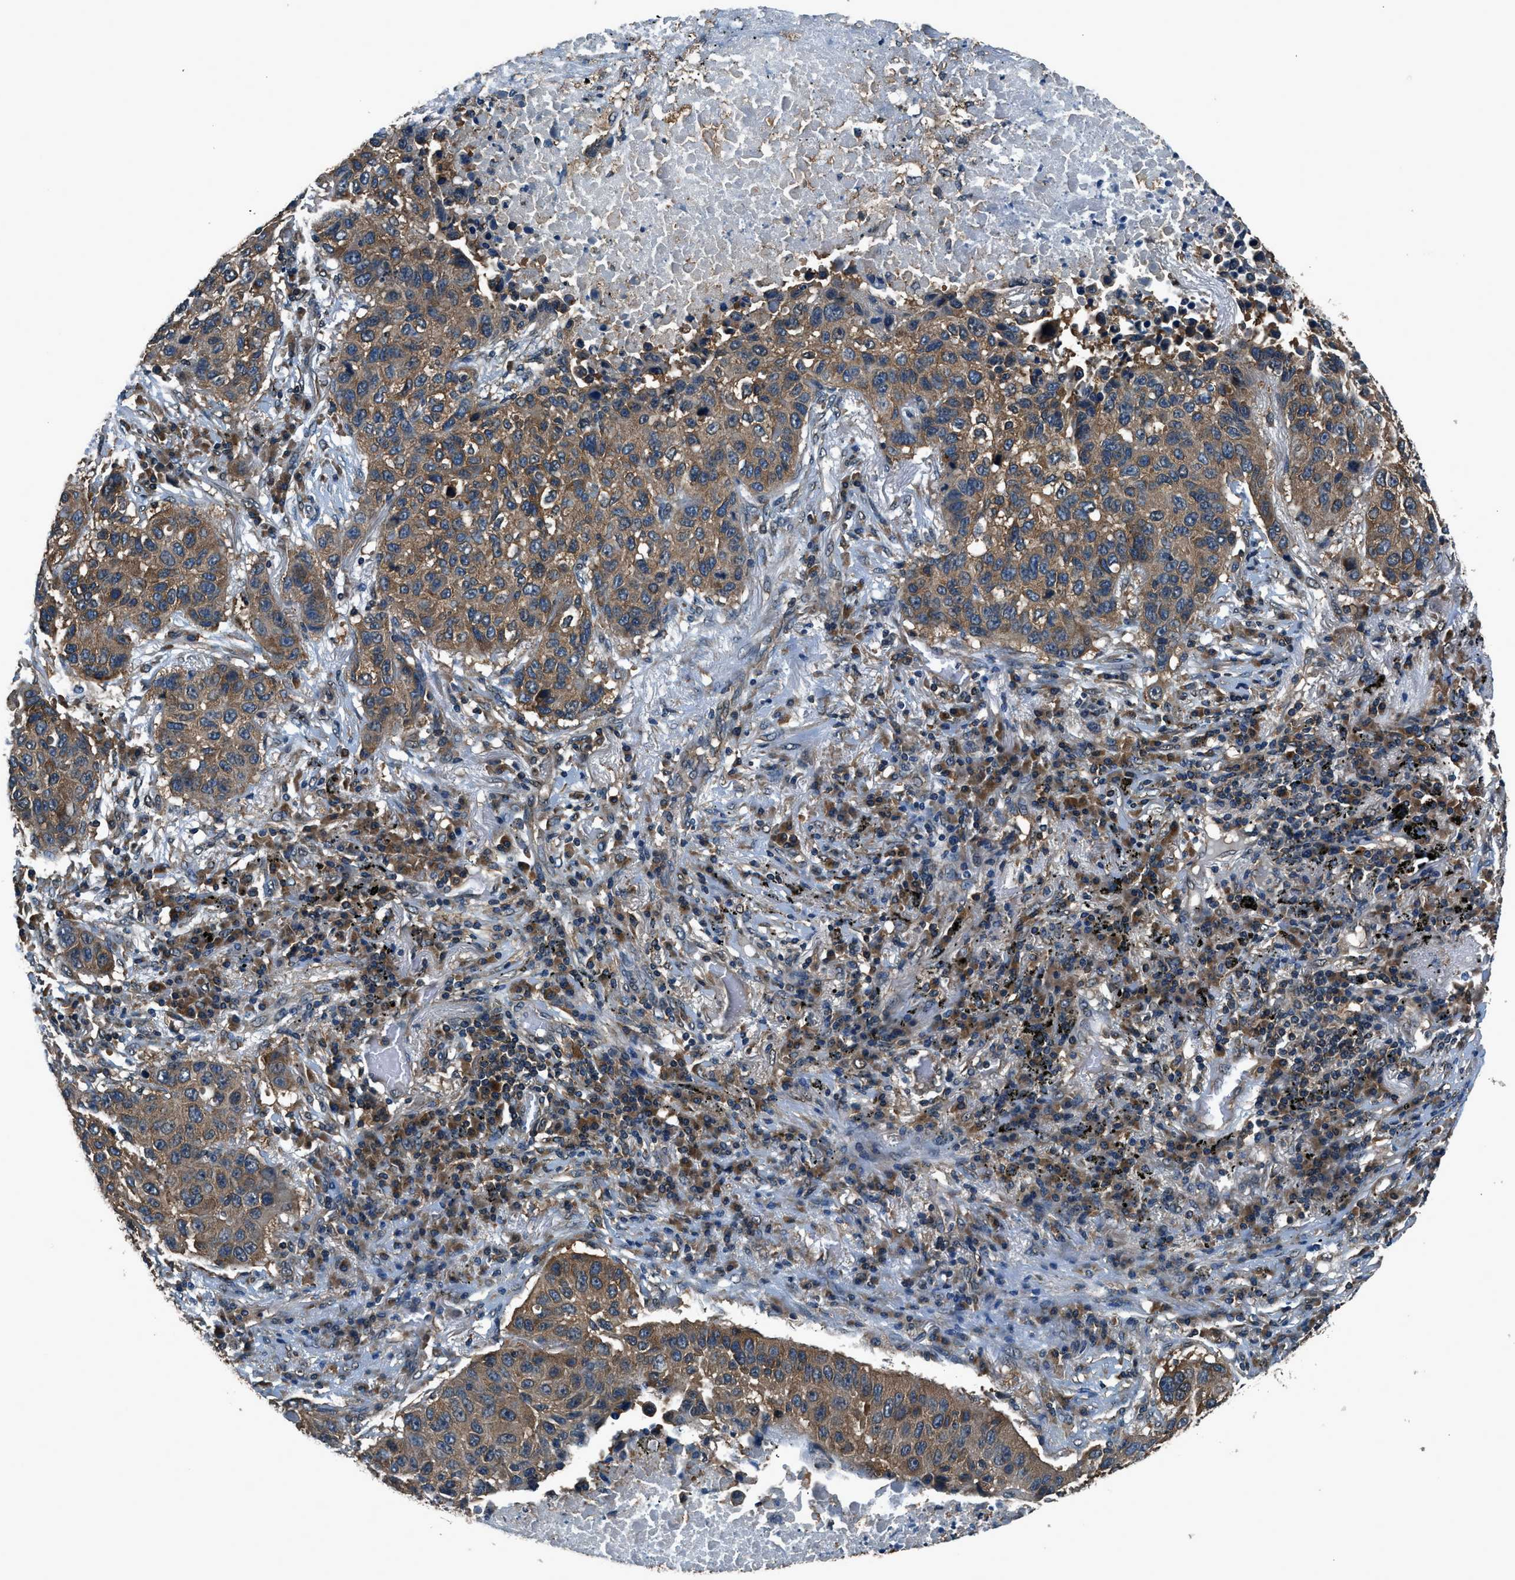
{"staining": {"intensity": "moderate", "quantity": ">75%", "location": "cytoplasmic/membranous"}, "tissue": "lung cancer", "cell_type": "Tumor cells", "image_type": "cancer", "snomed": [{"axis": "morphology", "description": "Squamous cell carcinoma, NOS"}, {"axis": "topography", "description": "Lung"}], "caption": "The photomicrograph shows a brown stain indicating the presence of a protein in the cytoplasmic/membranous of tumor cells in squamous cell carcinoma (lung).", "gene": "ARFGAP2", "patient": {"sex": "male", "age": 57}}